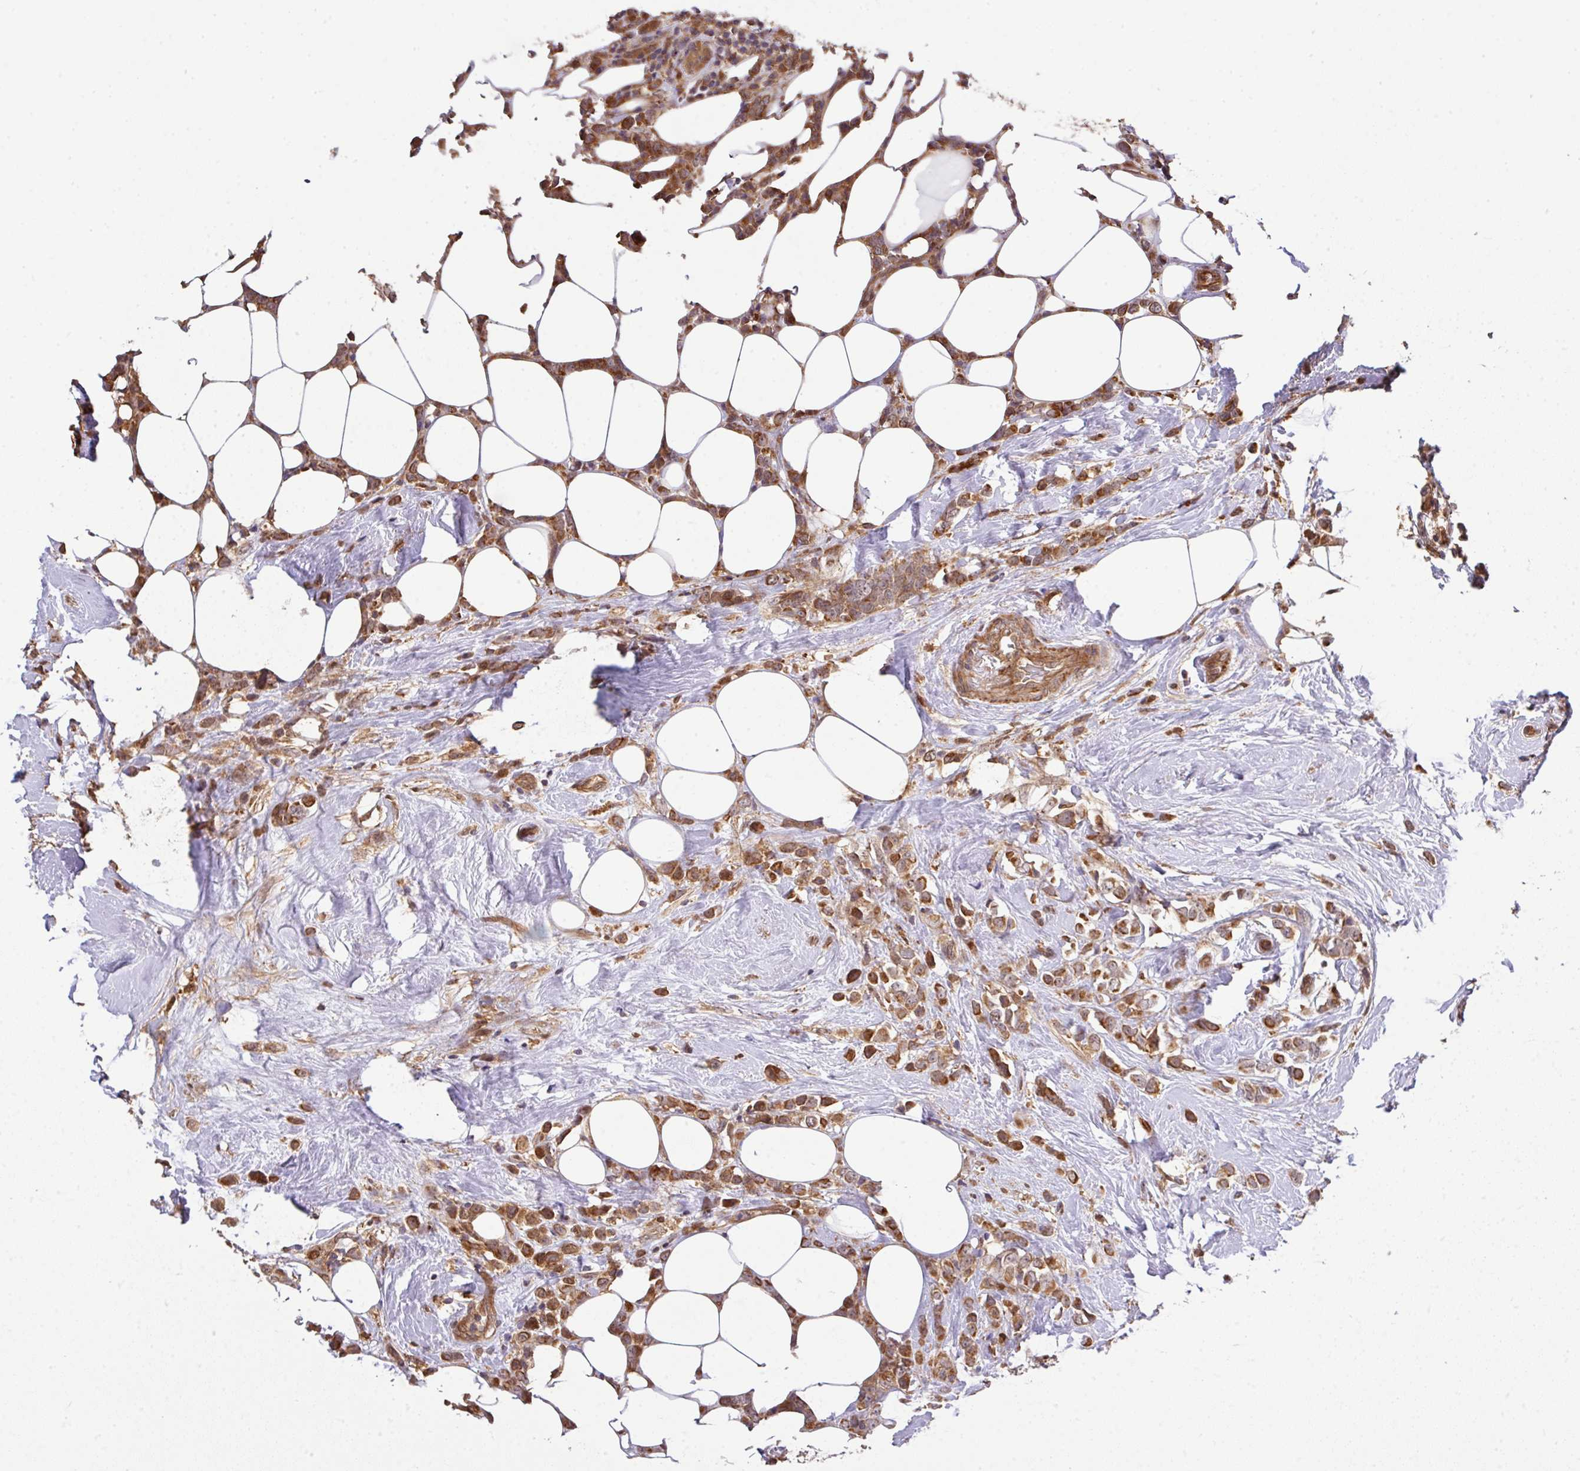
{"staining": {"intensity": "moderate", "quantity": ">75%", "location": "cytoplasmic/membranous"}, "tissue": "breast cancer", "cell_type": "Tumor cells", "image_type": "cancer", "snomed": [{"axis": "morphology", "description": "Duct carcinoma"}, {"axis": "topography", "description": "Breast"}], "caption": "The image demonstrates immunohistochemical staining of breast cancer. There is moderate cytoplasmic/membranous positivity is appreciated in about >75% of tumor cells.", "gene": "ARPIN", "patient": {"sex": "female", "age": 80}}